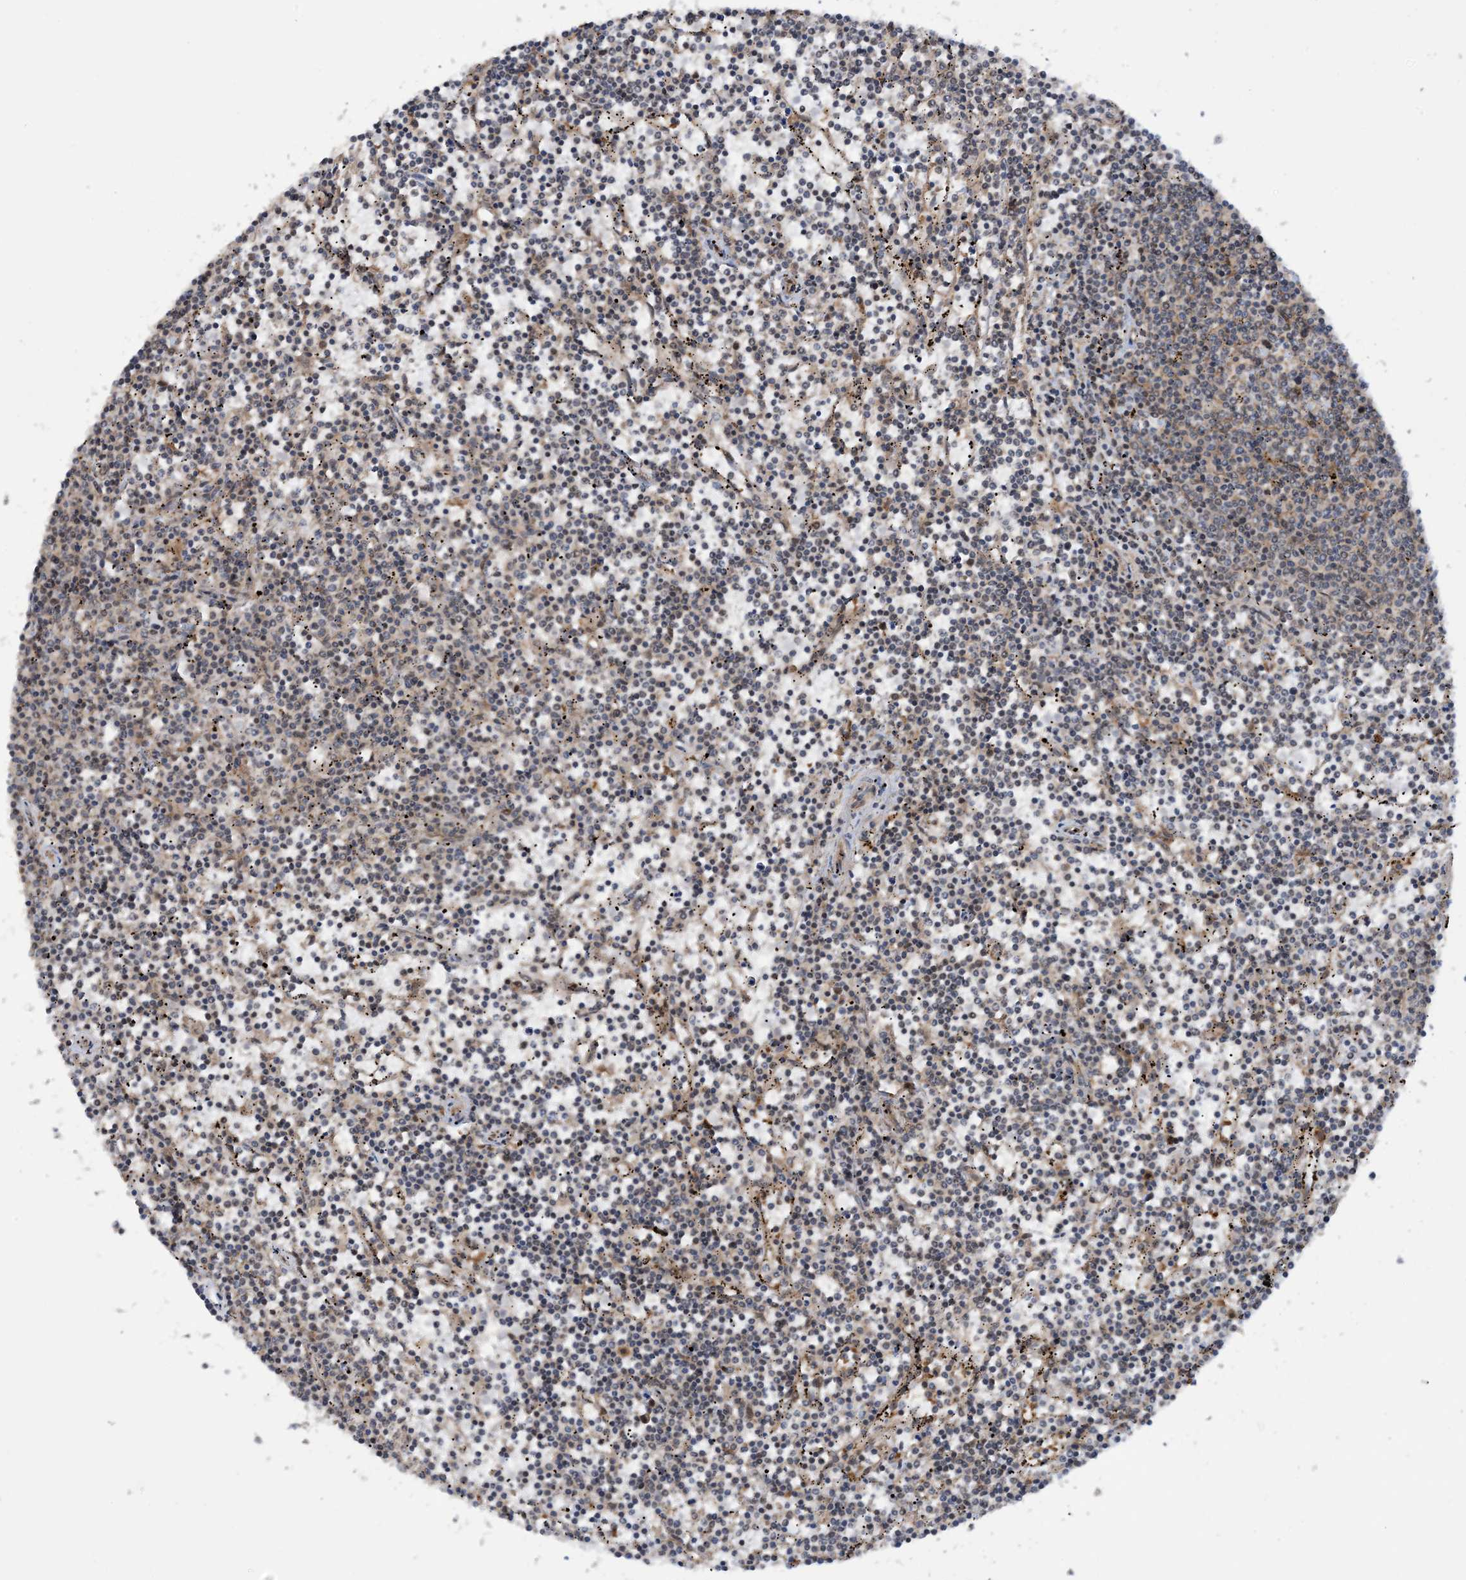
{"staining": {"intensity": "negative", "quantity": "none", "location": "none"}, "tissue": "lymphoma", "cell_type": "Tumor cells", "image_type": "cancer", "snomed": [{"axis": "morphology", "description": "Malignant lymphoma, non-Hodgkin's type, Low grade"}, {"axis": "topography", "description": "Spleen"}], "caption": "Immunohistochemistry photomicrograph of lymphoma stained for a protein (brown), which reveals no positivity in tumor cells.", "gene": "HEMK1", "patient": {"sex": "female", "age": 50}}